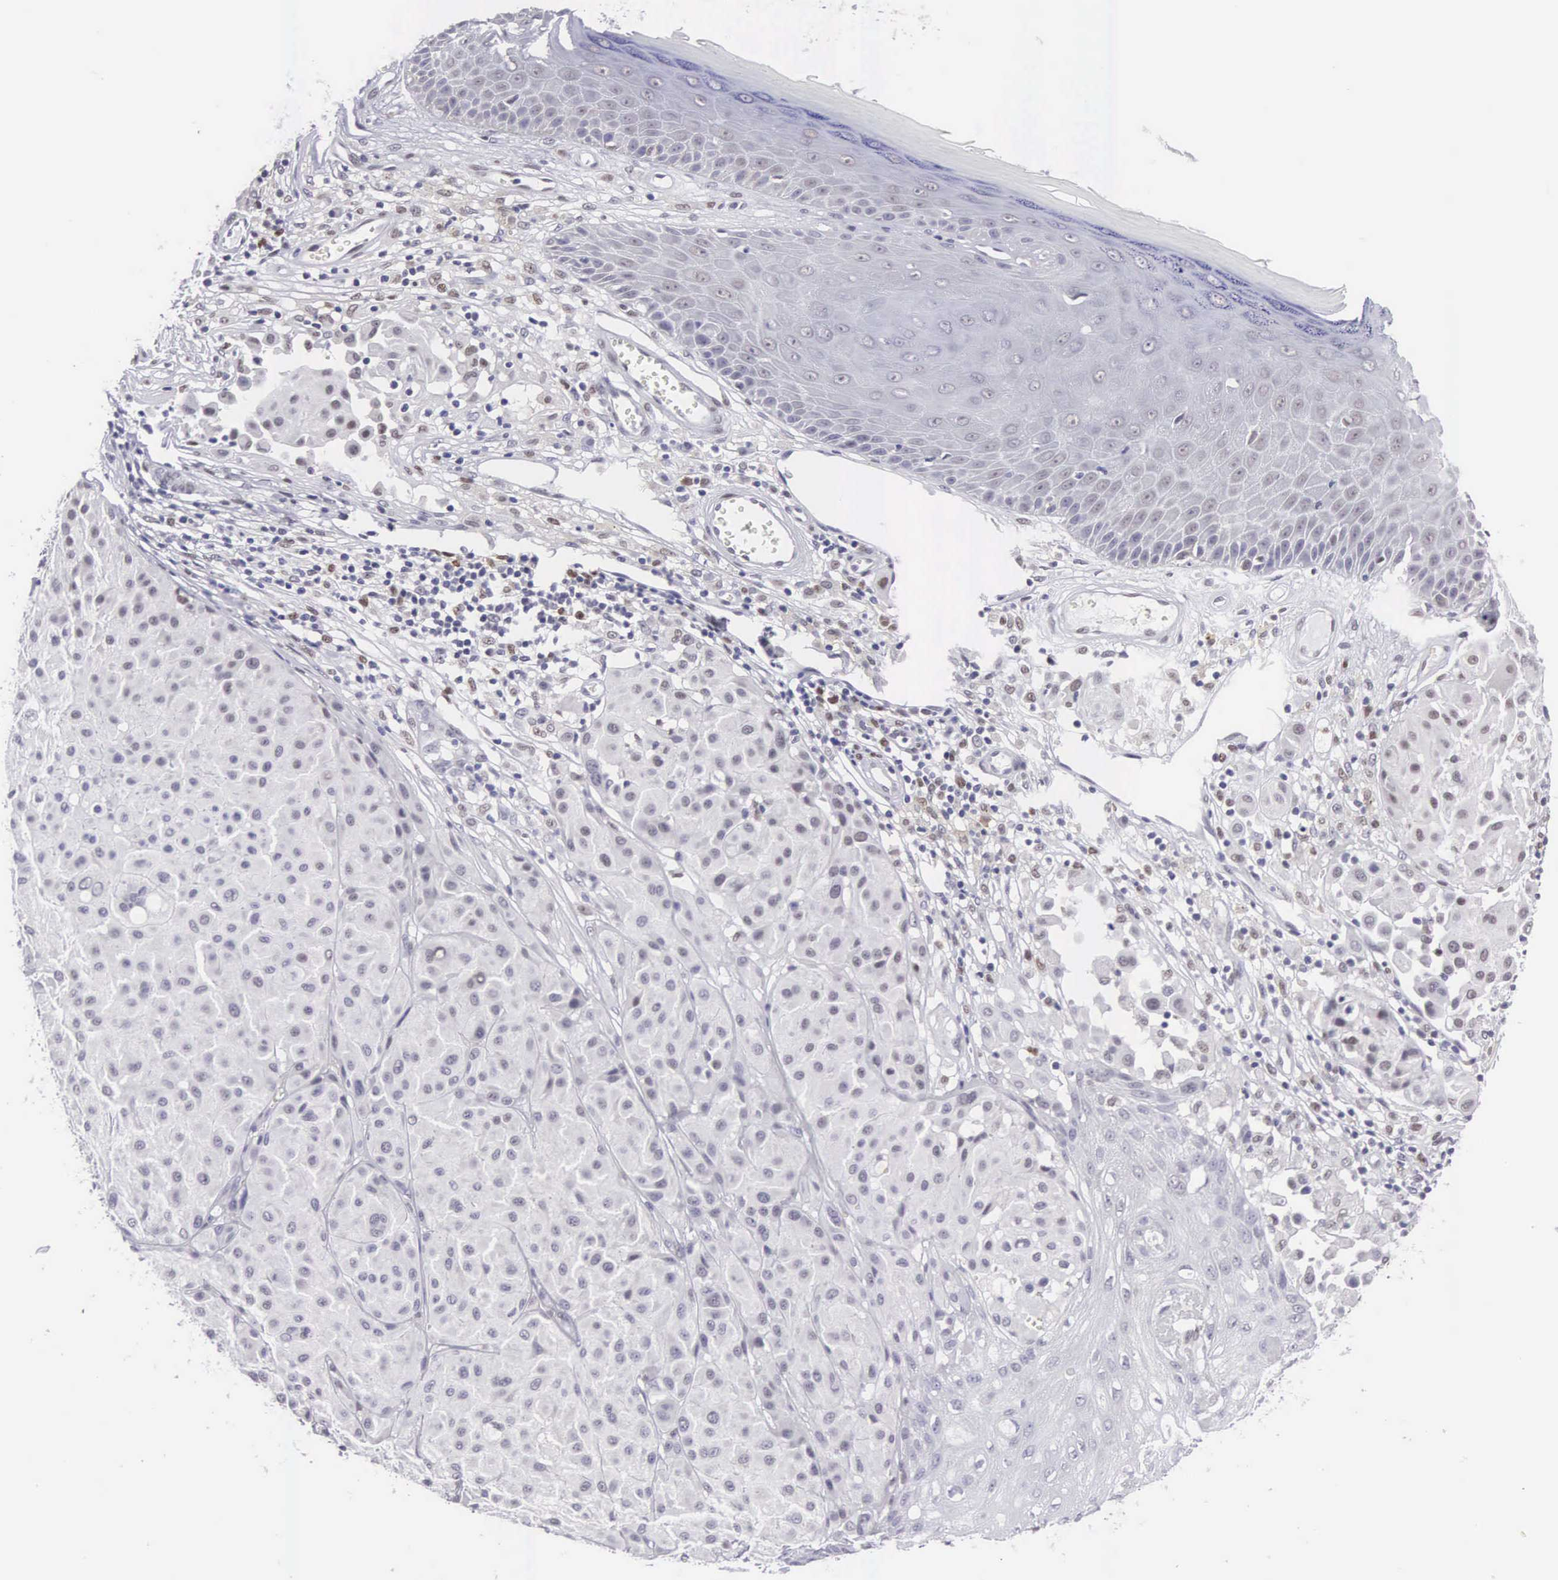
{"staining": {"intensity": "moderate", "quantity": ">75%", "location": "nuclear"}, "tissue": "melanoma", "cell_type": "Tumor cells", "image_type": "cancer", "snomed": [{"axis": "morphology", "description": "Malignant melanoma, NOS"}, {"axis": "topography", "description": "Skin"}], "caption": "IHC (DAB (3,3'-diaminobenzidine)) staining of human malignant melanoma shows moderate nuclear protein positivity in approximately >75% of tumor cells.", "gene": "ETV6", "patient": {"sex": "male", "age": 36}}